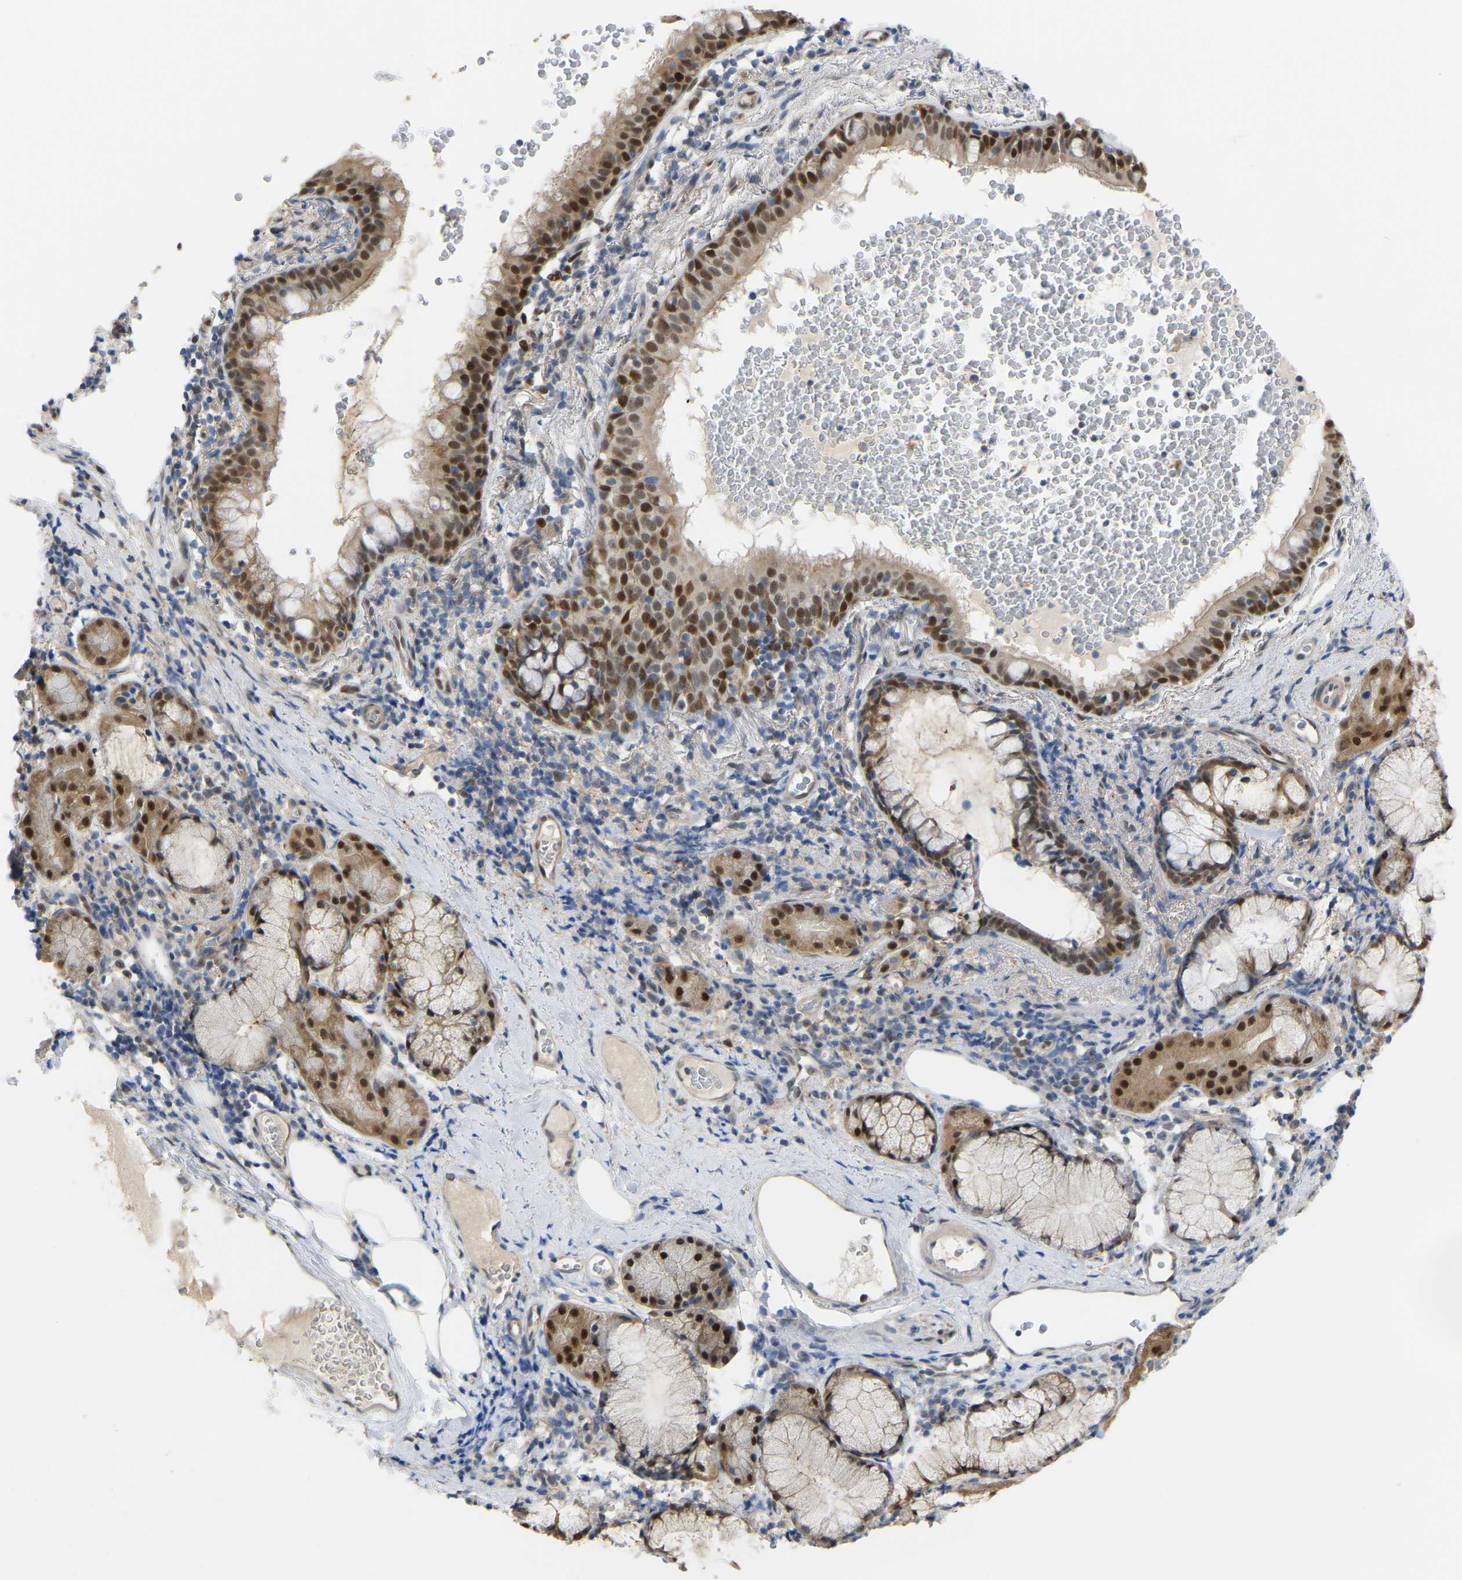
{"staining": {"intensity": "strong", "quantity": ">75%", "location": "cytoplasmic/membranous,nuclear"}, "tissue": "bronchus", "cell_type": "Respiratory epithelial cells", "image_type": "normal", "snomed": [{"axis": "morphology", "description": "Normal tissue, NOS"}, {"axis": "morphology", "description": "Inflammation, NOS"}, {"axis": "topography", "description": "Cartilage tissue"}, {"axis": "topography", "description": "Bronchus"}], "caption": "A brown stain shows strong cytoplasmic/membranous,nuclear positivity of a protein in respiratory epithelial cells of unremarkable human bronchus.", "gene": "KLRG2", "patient": {"sex": "male", "age": 77}}